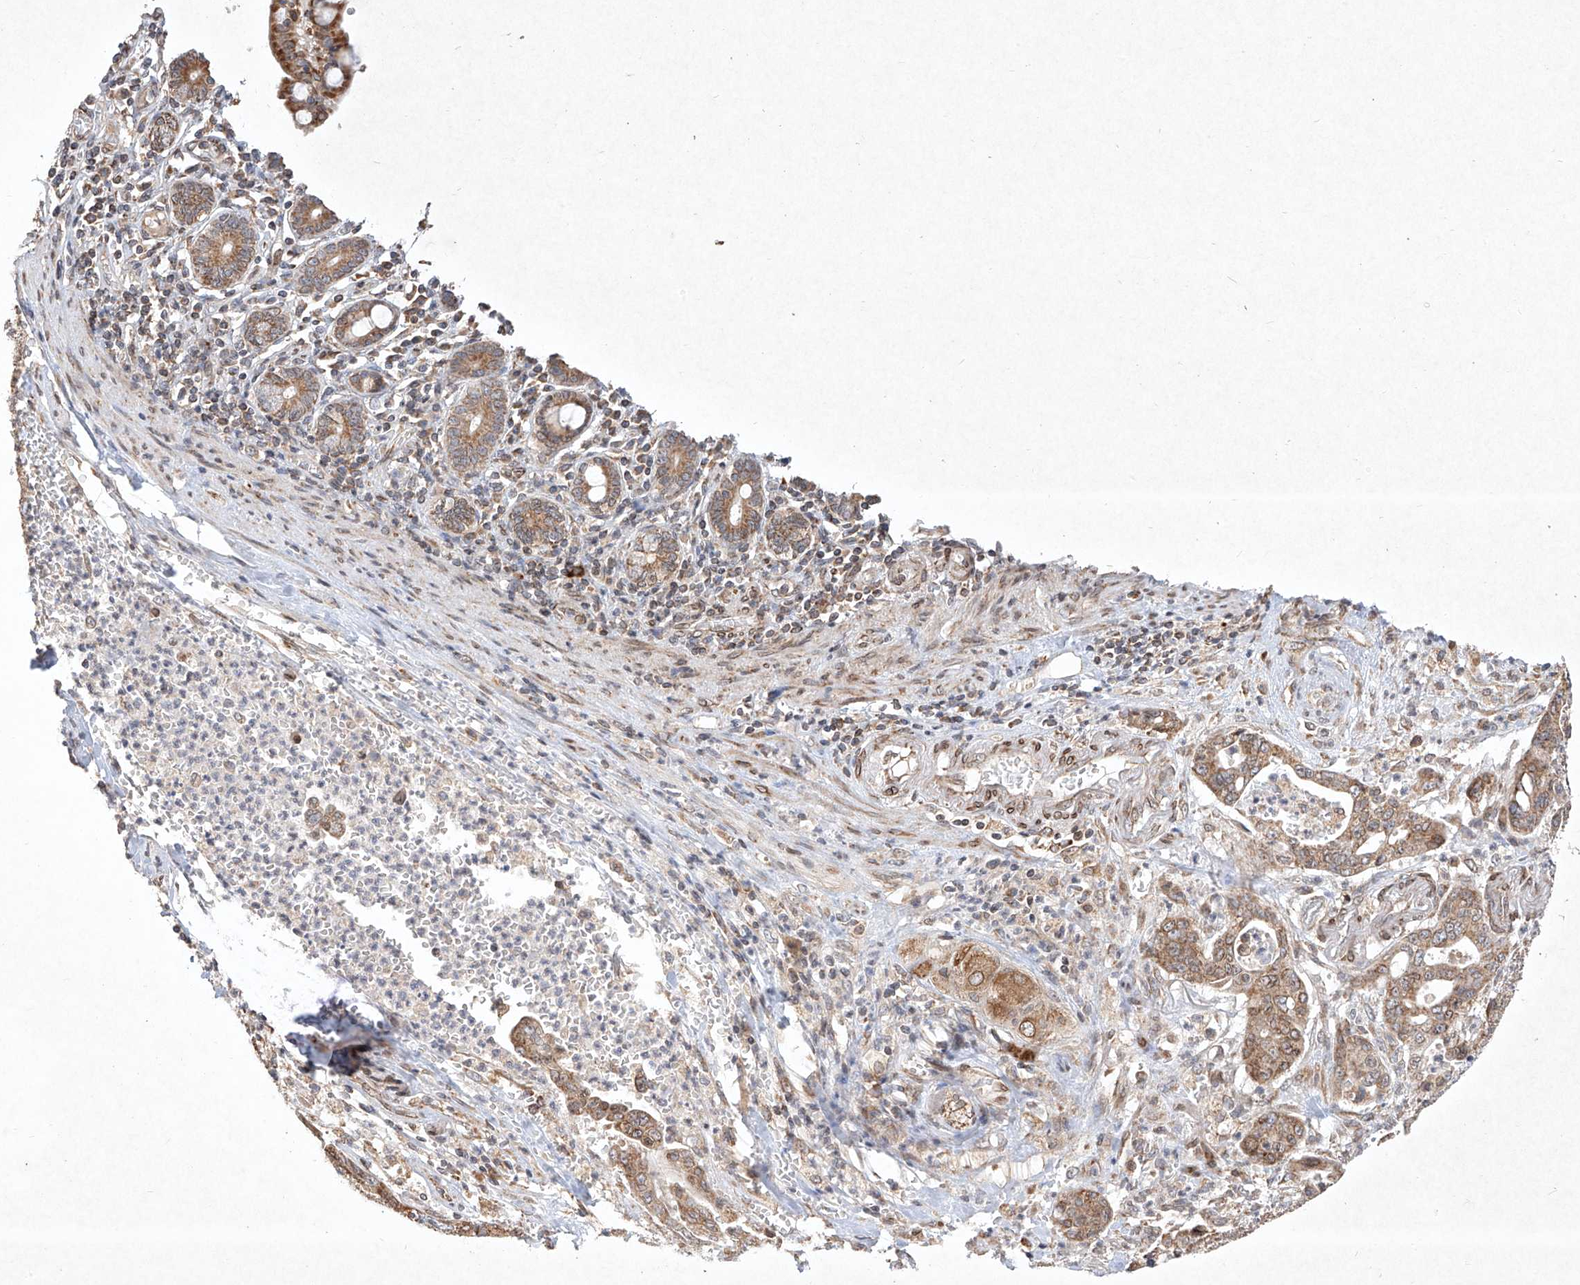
{"staining": {"intensity": "moderate", "quantity": ">75%", "location": "cytoplasmic/membranous"}, "tissue": "pancreatic cancer", "cell_type": "Tumor cells", "image_type": "cancer", "snomed": [{"axis": "morphology", "description": "Adenocarcinoma, NOS"}, {"axis": "topography", "description": "Pancreas"}], "caption": "A micrograph of pancreatic adenocarcinoma stained for a protein exhibits moderate cytoplasmic/membranous brown staining in tumor cells. (brown staining indicates protein expression, while blue staining denotes nuclei).", "gene": "SEMA3B", "patient": {"sex": "male", "age": 70}}